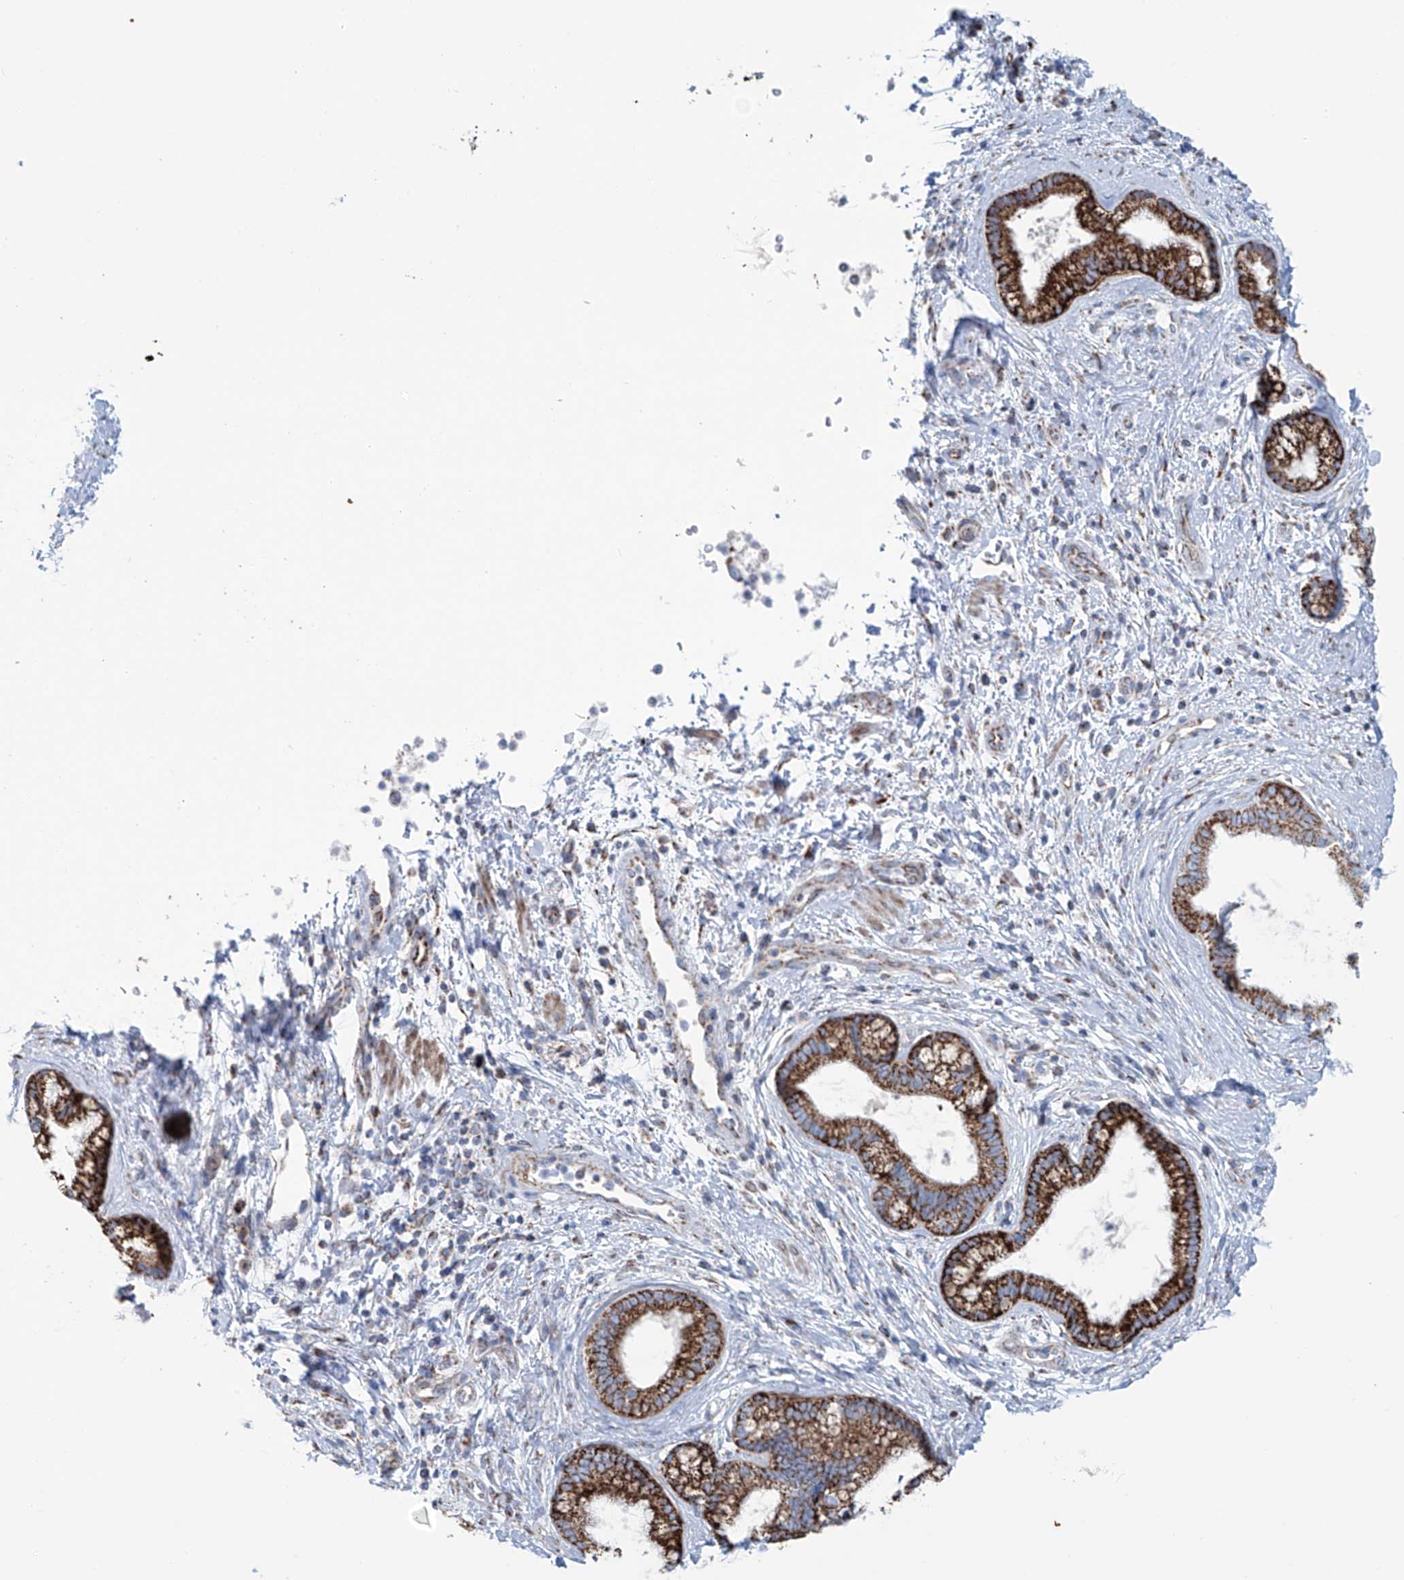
{"staining": {"intensity": "strong", "quantity": "25%-75%", "location": "cytoplasmic/membranous"}, "tissue": "pancreatic cancer", "cell_type": "Tumor cells", "image_type": "cancer", "snomed": [{"axis": "morphology", "description": "Adenocarcinoma, NOS"}, {"axis": "topography", "description": "Pancreas"}], "caption": "Pancreatic cancer (adenocarcinoma) stained with DAB immunohistochemistry (IHC) shows high levels of strong cytoplasmic/membranous staining in approximately 25%-75% of tumor cells.", "gene": "ALDH6A1", "patient": {"sex": "female", "age": 73}}